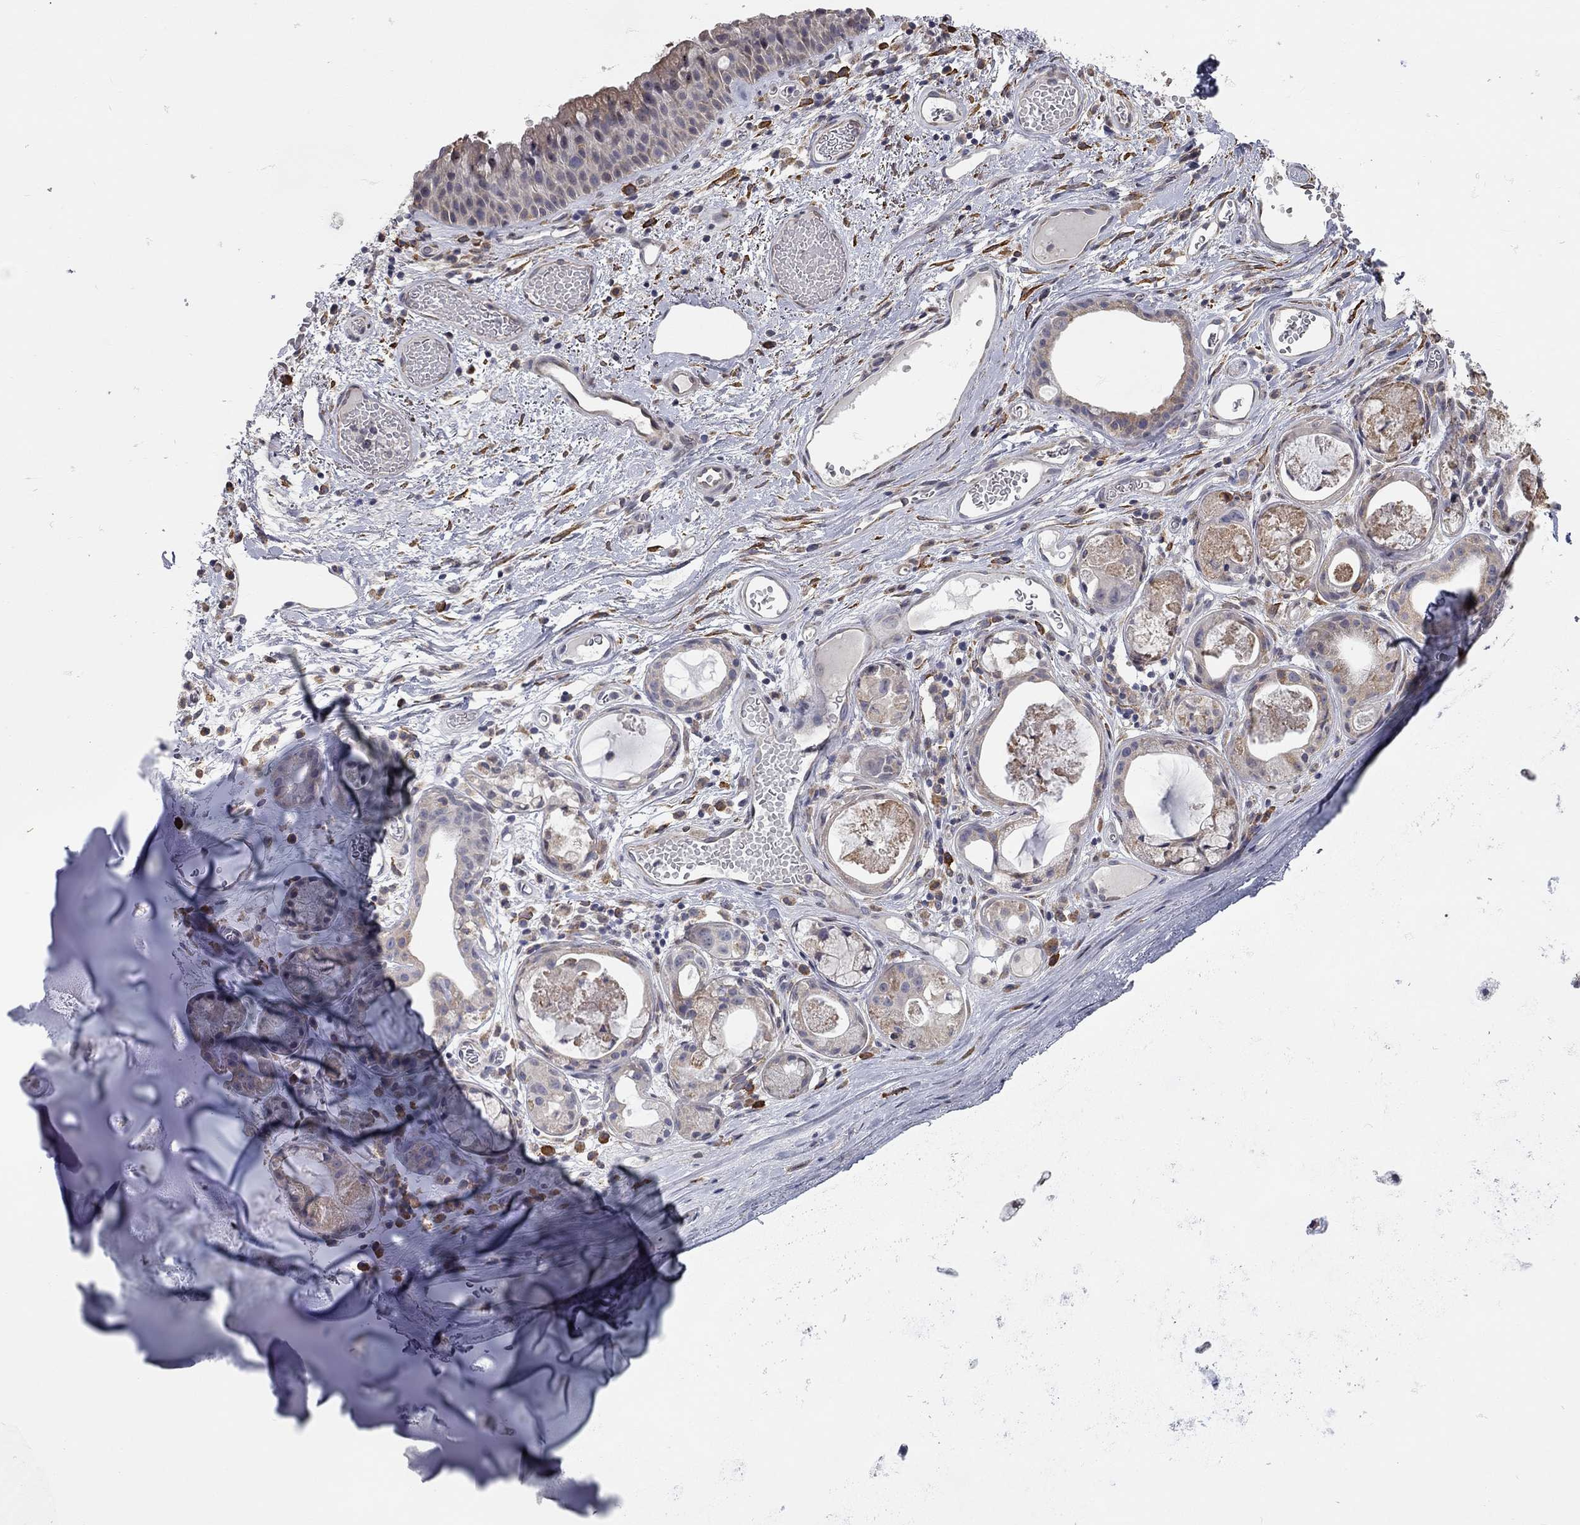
{"staining": {"intensity": "negative", "quantity": "none", "location": "none"}, "tissue": "adipose tissue", "cell_type": "Adipocytes", "image_type": "normal", "snomed": [{"axis": "morphology", "description": "Normal tissue, NOS"}, {"axis": "topography", "description": "Cartilage tissue"}], "caption": "Adipocytes are negative for brown protein staining in normal adipose tissue. The staining is performed using DAB (3,3'-diaminobenzidine) brown chromogen with nuclei counter-stained in using hematoxylin.", "gene": "XAGE2", "patient": {"sex": "male", "age": 81}}